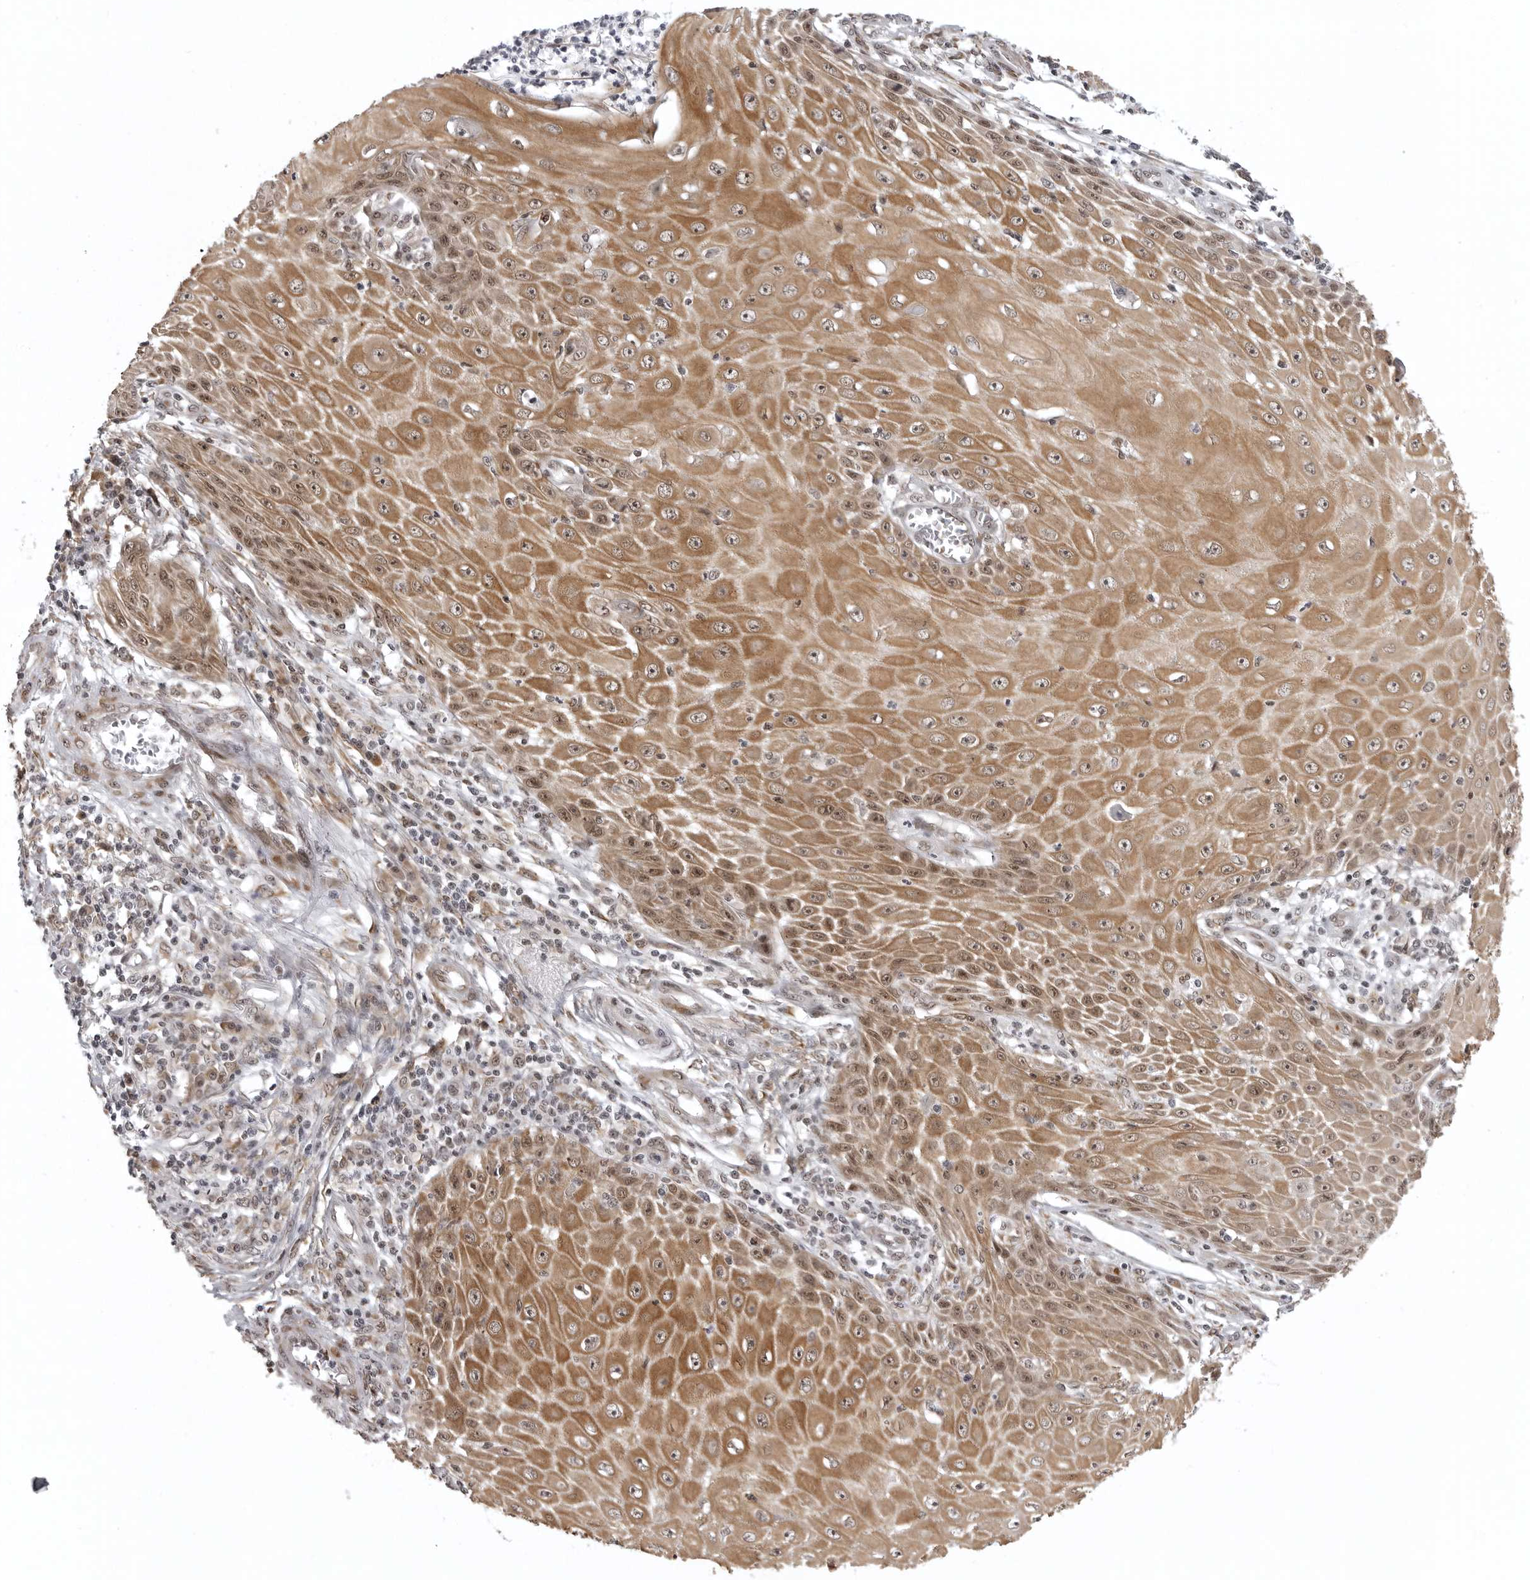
{"staining": {"intensity": "moderate", "quantity": ">75%", "location": "cytoplasmic/membranous,nuclear"}, "tissue": "skin cancer", "cell_type": "Tumor cells", "image_type": "cancer", "snomed": [{"axis": "morphology", "description": "Squamous cell carcinoma, NOS"}, {"axis": "topography", "description": "Skin"}], "caption": "Immunohistochemical staining of human skin cancer (squamous cell carcinoma) reveals moderate cytoplasmic/membranous and nuclear protein positivity in about >75% of tumor cells.", "gene": "PRDM10", "patient": {"sex": "female", "age": 73}}